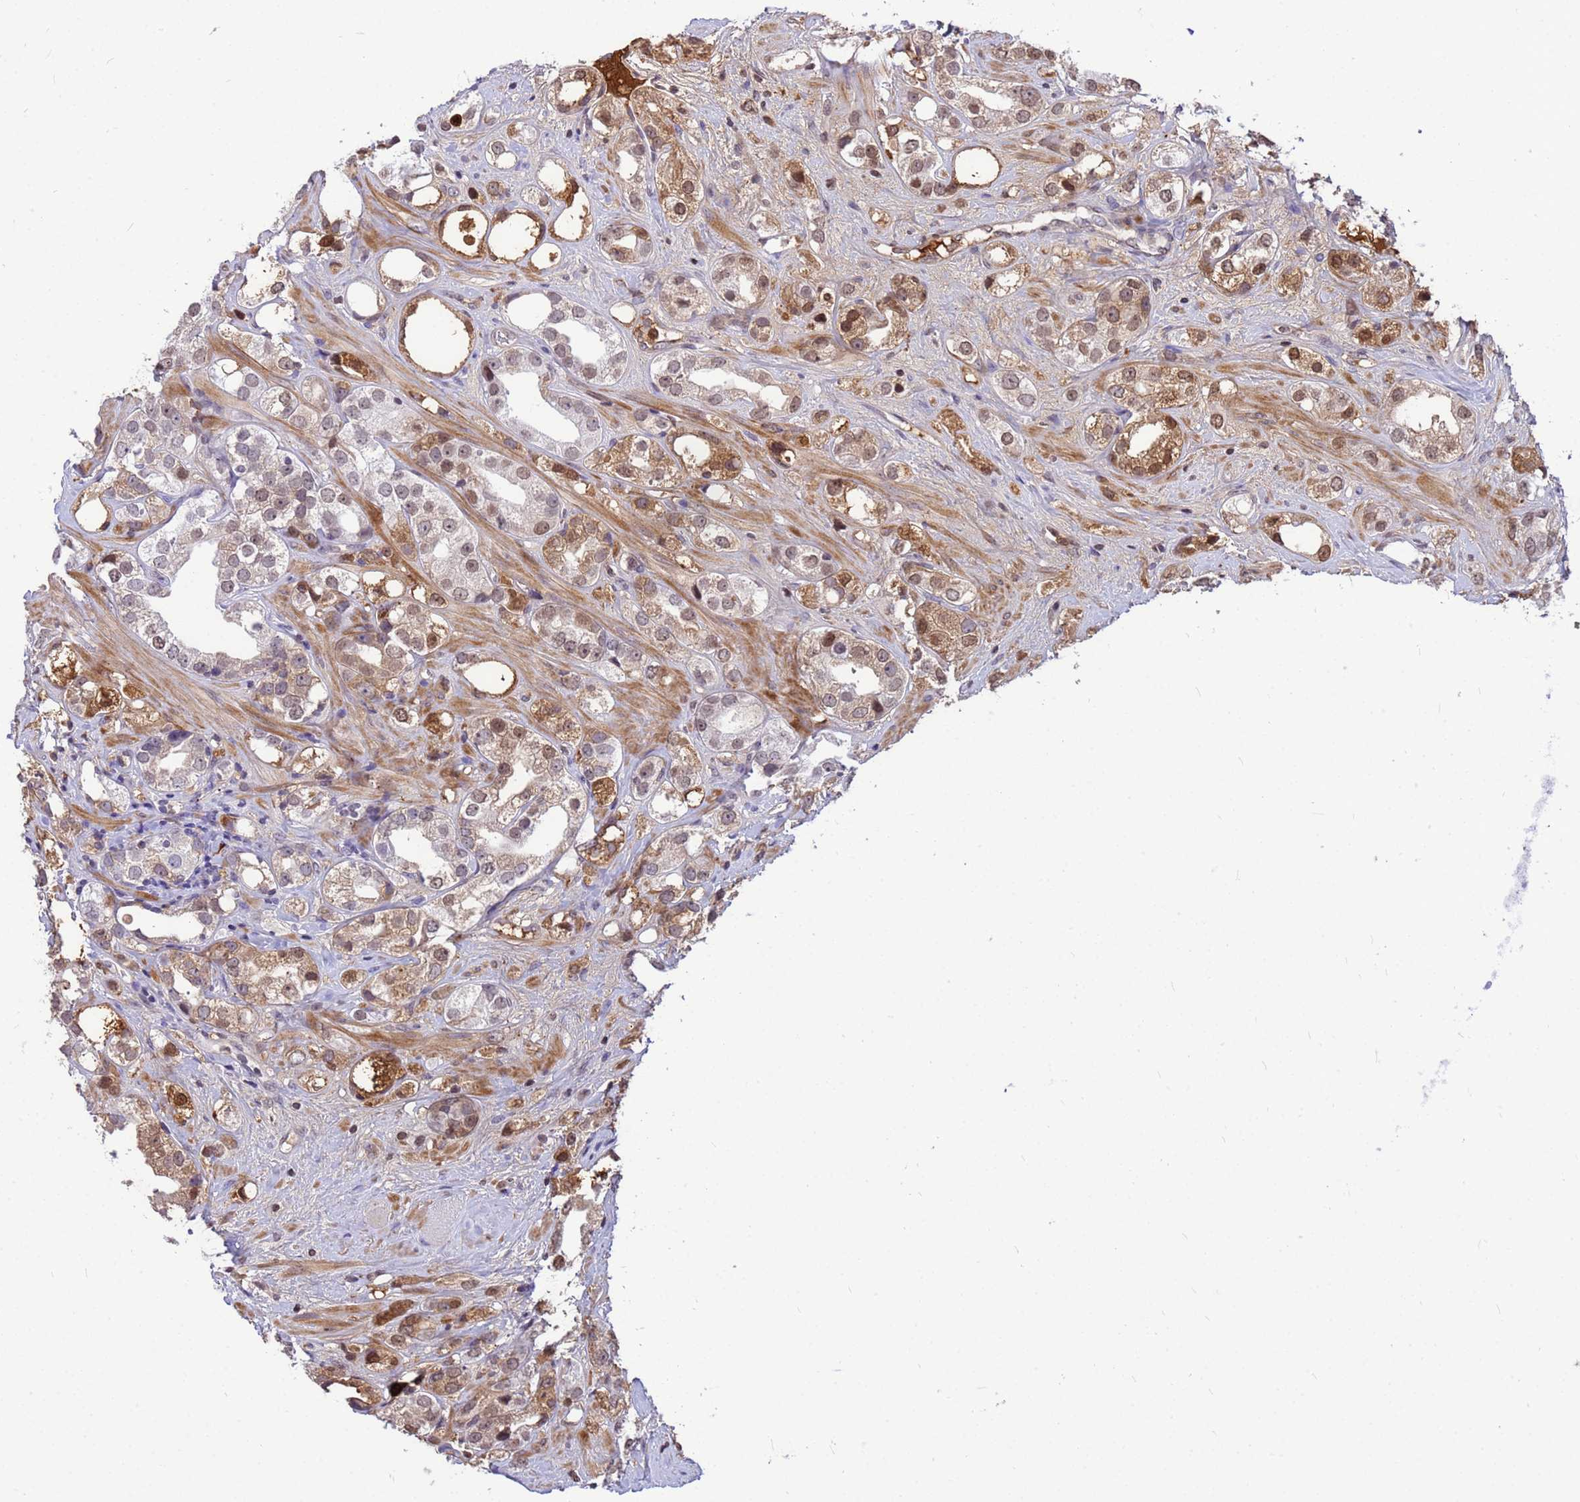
{"staining": {"intensity": "moderate", "quantity": "25%-75%", "location": "cytoplasmic/membranous,nuclear"}, "tissue": "prostate cancer", "cell_type": "Tumor cells", "image_type": "cancer", "snomed": [{"axis": "morphology", "description": "Adenocarcinoma, NOS"}, {"axis": "topography", "description": "Prostate"}], "caption": "Protein expression analysis of human prostate cancer reveals moderate cytoplasmic/membranous and nuclear staining in about 25%-75% of tumor cells. (DAB IHC with brightfield microscopy, high magnification).", "gene": "ORM1", "patient": {"sex": "male", "age": 79}}